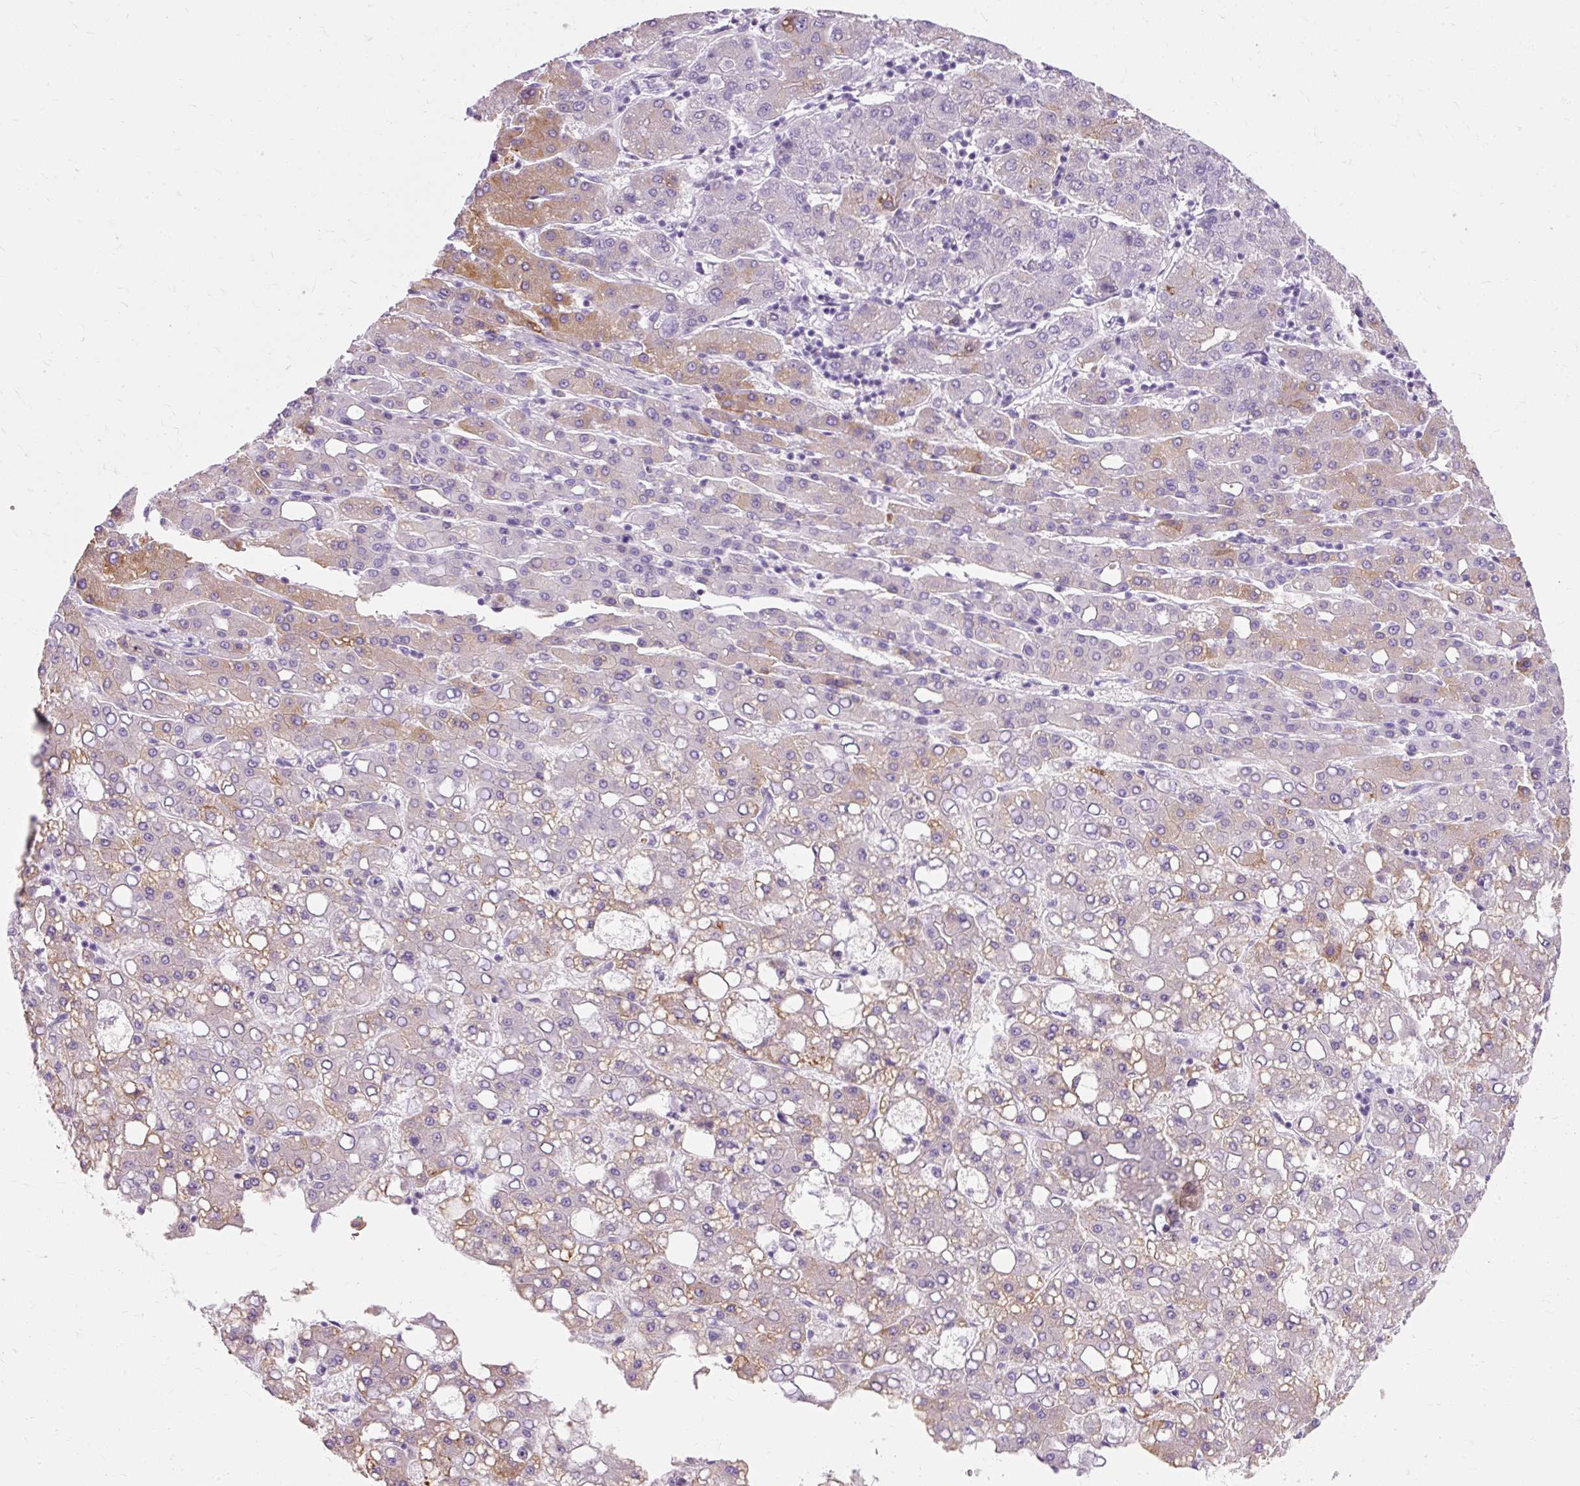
{"staining": {"intensity": "weak", "quantity": "<25%", "location": "cytoplasmic/membranous"}, "tissue": "liver cancer", "cell_type": "Tumor cells", "image_type": "cancer", "snomed": [{"axis": "morphology", "description": "Carcinoma, Hepatocellular, NOS"}, {"axis": "topography", "description": "Liver"}], "caption": "Liver cancer (hepatocellular carcinoma) was stained to show a protein in brown. There is no significant expression in tumor cells.", "gene": "TMEM213", "patient": {"sex": "male", "age": 65}}